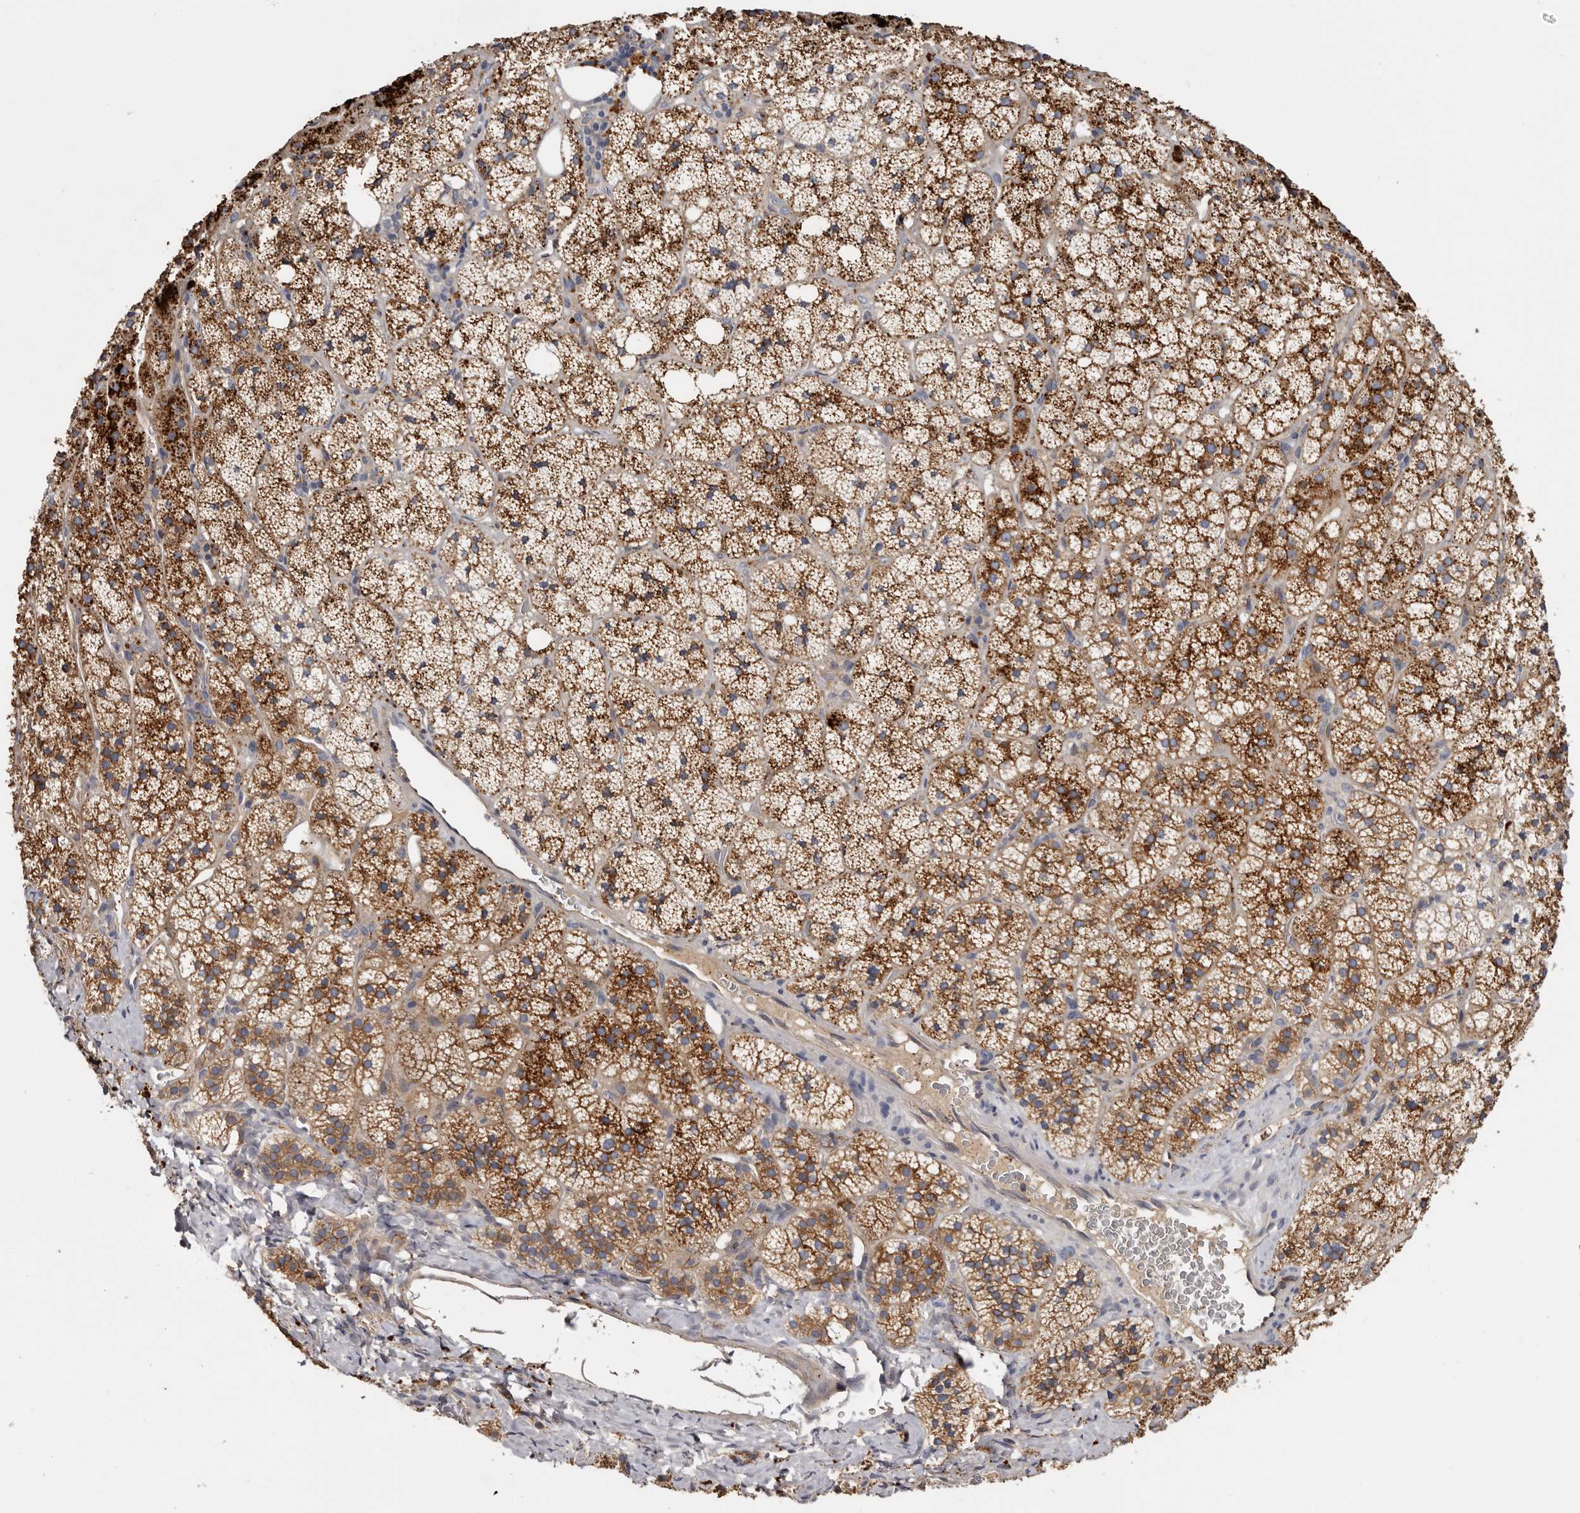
{"staining": {"intensity": "strong", "quantity": "25%-75%", "location": "cytoplasmic/membranous"}, "tissue": "adrenal gland", "cell_type": "Glandular cells", "image_type": "normal", "snomed": [{"axis": "morphology", "description": "Normal tissue, NOS"}, {"axis": "topography", "description": "Adrenal gland"}], "caption": "Brown immunohistochemical staining in normal adrenal gland reveals strong cytoplasmic/membranous expression in about 25%-75% of glandular cells.", "gene": "INKA2", "patient": {"sex": "female", "age": 44}}